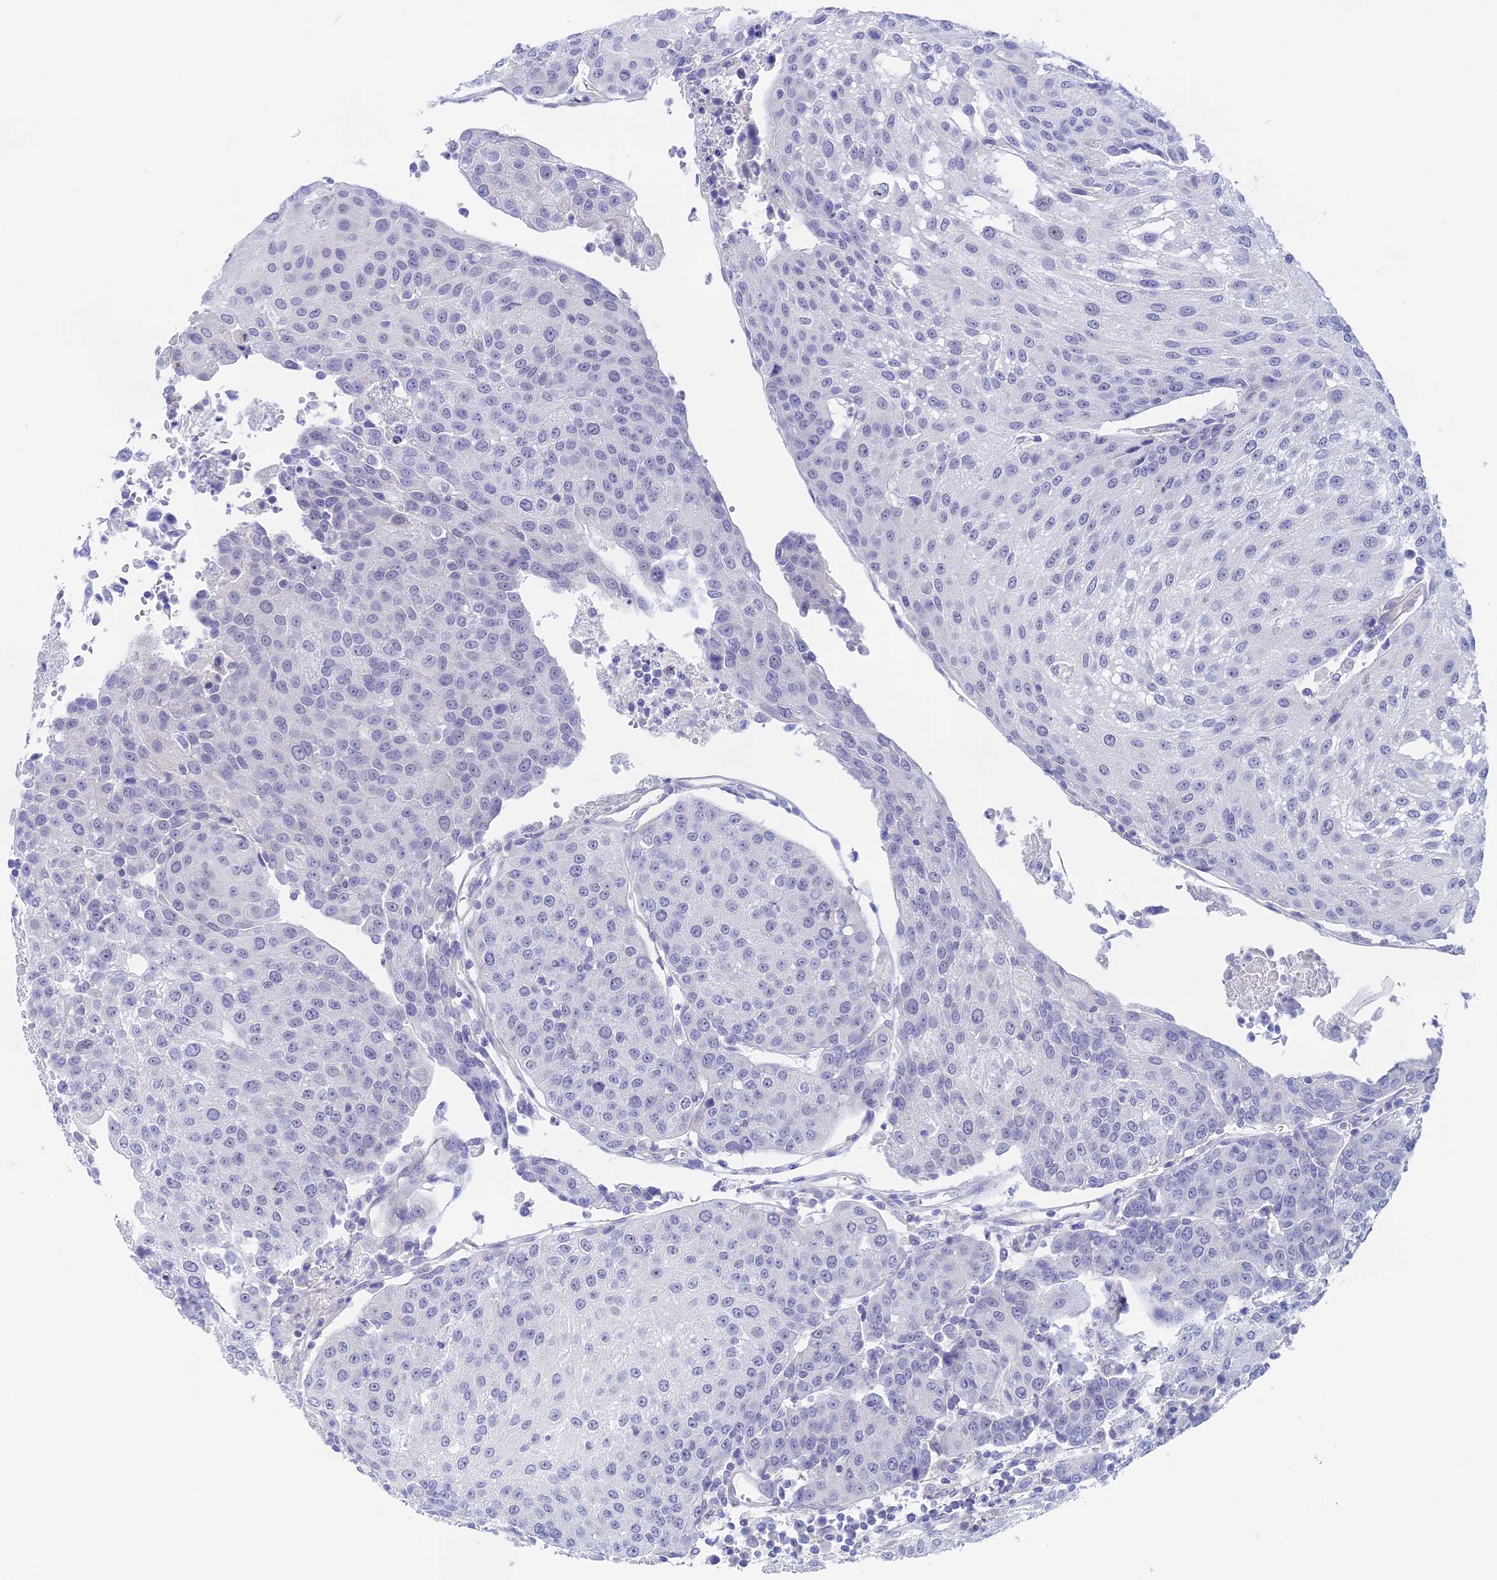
{"staining": {"intensity": "negative", "quantity": "none", "location": "none"}, "tissue": "urothelial cancer", "cell_type": "Tumor cells", "image_type": "cancer", "snomed": [{"axis": "morphology", "description": "Urothelial carcinoma, High grade"}, {"axis": "topography", "description": "Urinary bladder"}], "caption": "The histopathology image exhibits no staining of tumor cells in urothelial cancer. (DAB IHC visualized using brightfield microscopy, high magnification).", "gene": "GLB1L", "patient": {"sex": "female", "age": 85}}